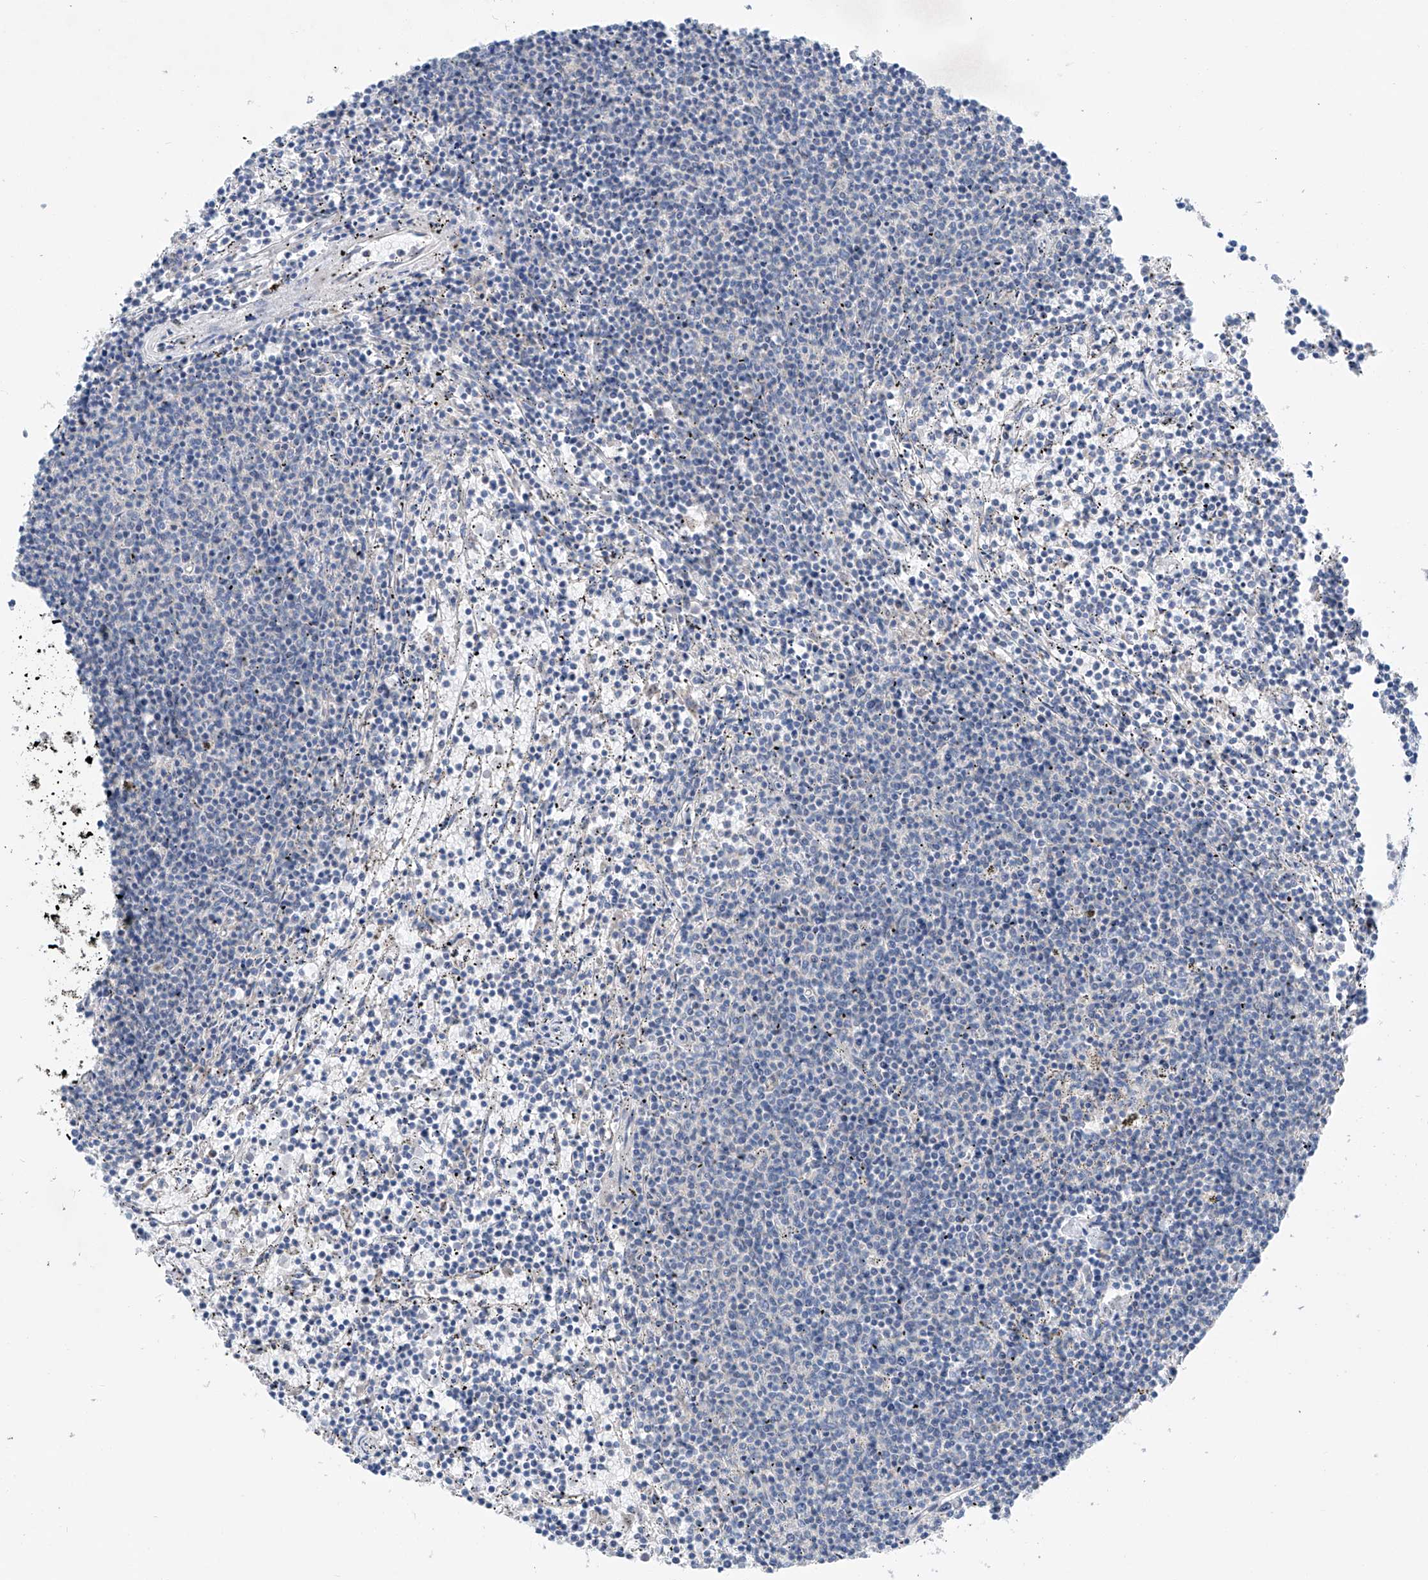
{"staining": {"intensity": "negative", "quantity": "none", "location": "none"}, "tissue": "lymphoma", "cell_type": "Tumor cells", "image_type": "cancer", "snomed": [{"axis": "morphology", "description": "Malignant lymphoma, non-Hodgkin's type, Low grade"}, {"axis": "topography", "description": "Spleen"}], "caption": "Immunohistochemical staining of lymphoma shows no significant expression in tumor cells. (Brightfield microscopy of DAB (3,3'-diaminobenzidine) immunohistochemistry (IHC) at high magnification).", "gene": "GPC4", "patient": {"sex": "female", "age": 50}}